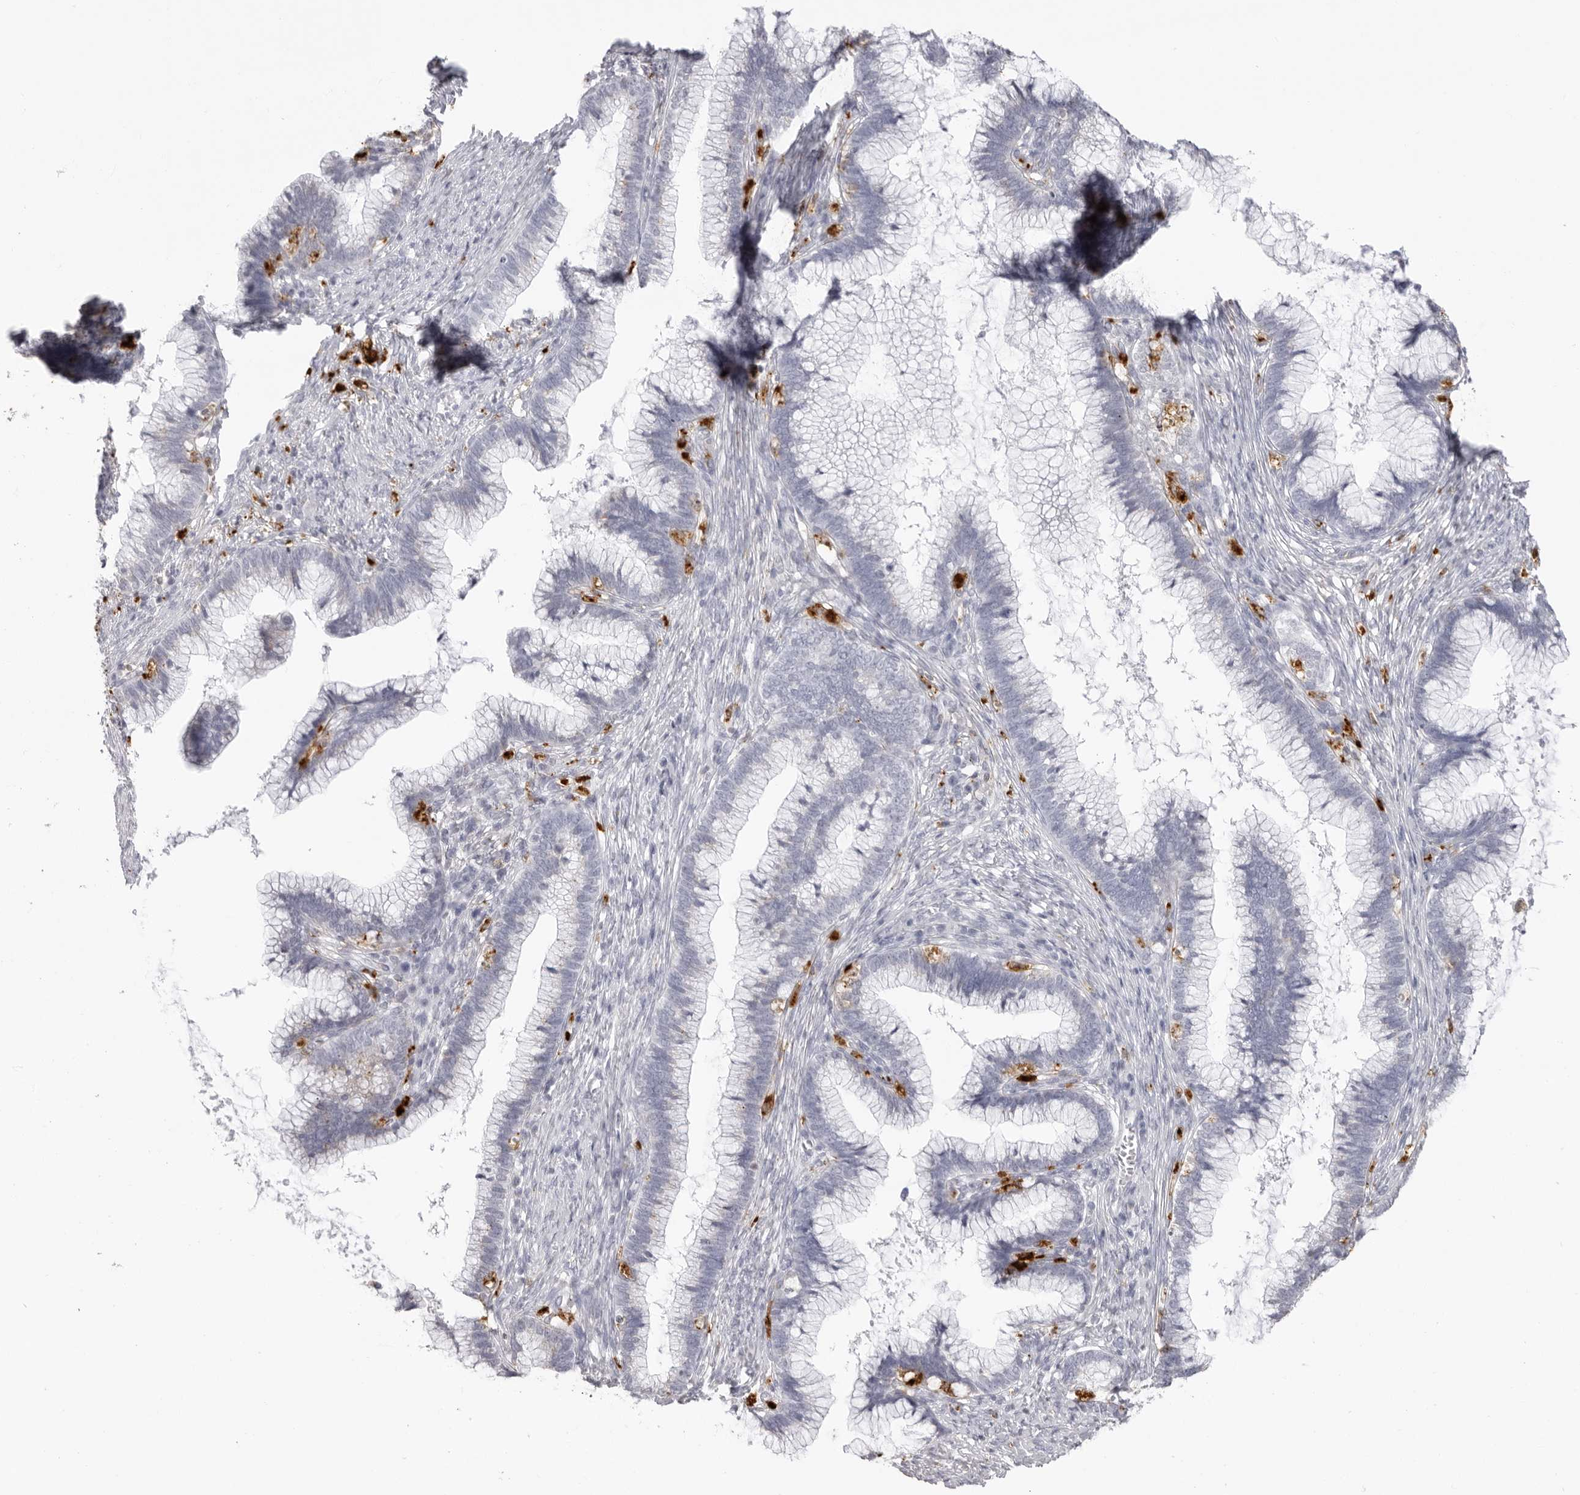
{"staining": {"intensity": "negative", "quantity": "none", "location": "none"}, "tissue": "cervical cancer", "cell_type": "Tumor cells", "image_type": "cancer", "snomed": [{"axis": "morphology", "description": "Adenocarcinoma, NOS"}, {"axis": "topography", "description": "Cervix"}], "caption": "An image of cervical cancer stained for a protein displays no brown staining in tumor cells. Nuclei are stained in blue.", "gene": "IL25", "patient": {"sex": "female", "age": 36}}